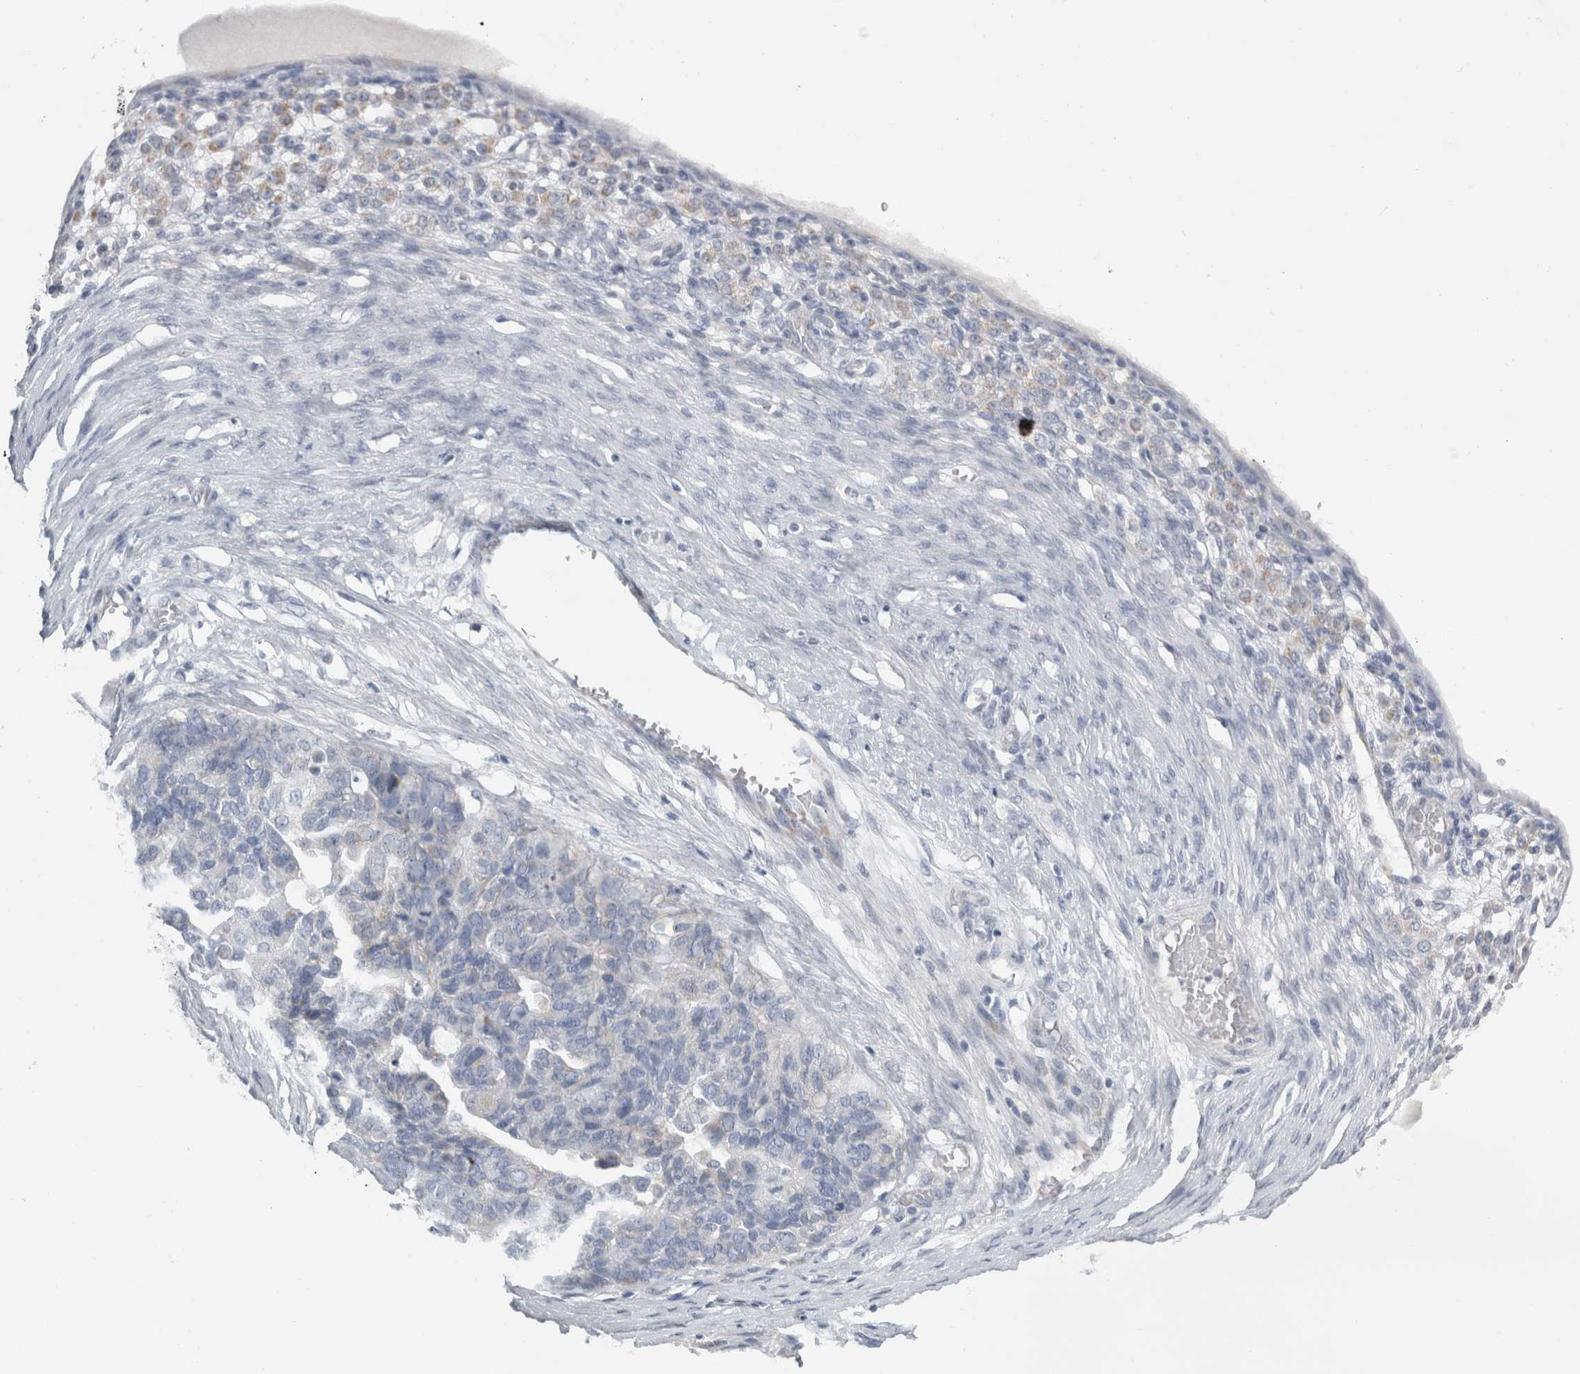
{"staining": {"intensity": "weak", "quantity": "<25%", "location": "cytoplasmic/membranous"}, "tissue": "ovarian cancer", "cell_type": "Tumor cells", "image_type": "cancer", "snomed": [{"axis": "morphology", "description": "Cystadenocarcinoma, serous, NOS"}, {"axis": "topography", "description": "Ovary"}], "caption": "Tumor cells show no significant protein positivity in serous cystadenocarcinoma (ovarian).", "gene": "FXYD7", "patient": {"sex": "female", "age": 44}}